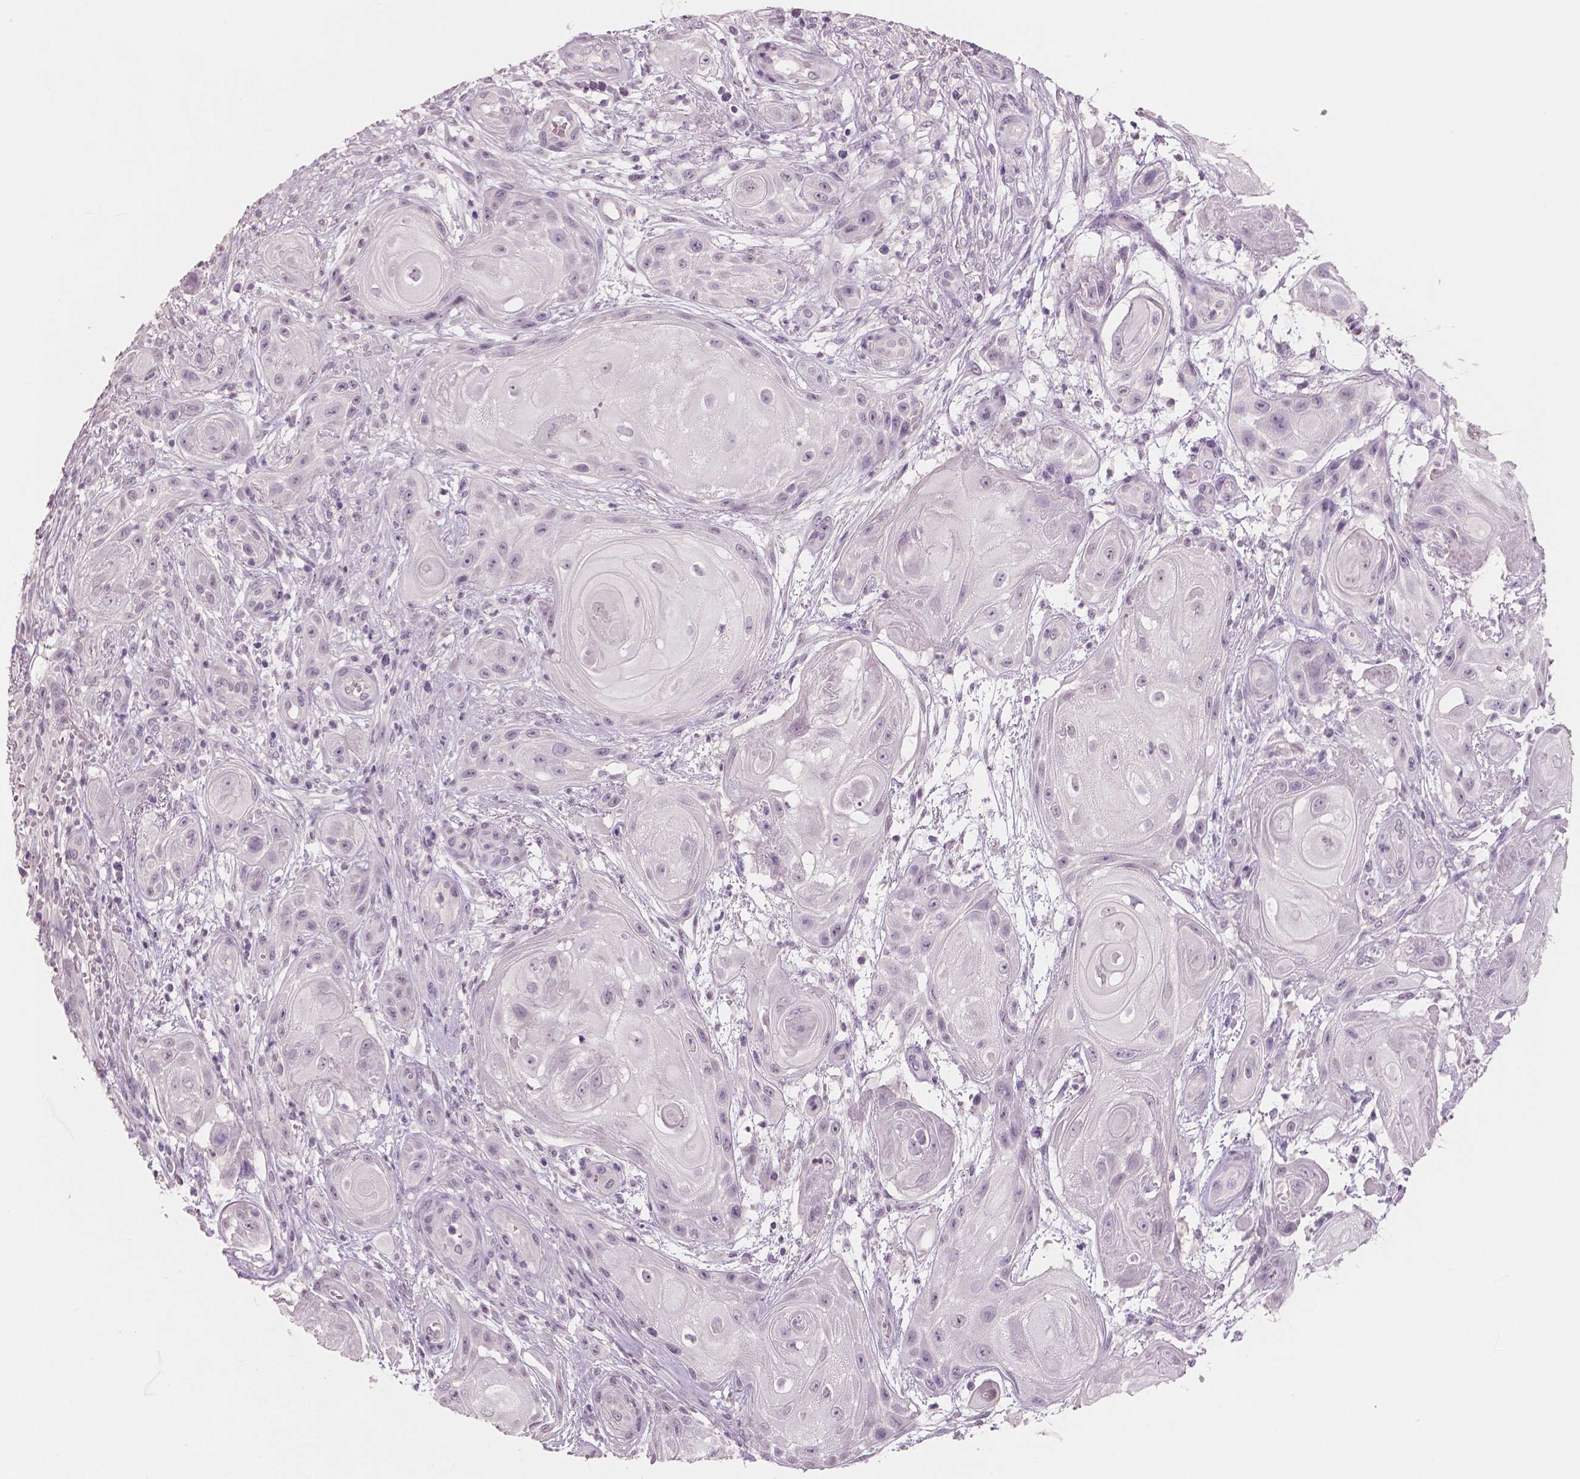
{"staining": {"intensity": "negative", "quantity": "none", "location": "none"}, "tissue": "skin cancer", "cell_type": "Tumor cells", "image_type": "cancer", "snomed": [{"axis": "morphology", "description": "Squamous cell carcinoma, NOS"}, {"axis": "topography", "description": "Skin"}], "caption": "High power microscopy image of an IHC image of squamous cell carcinoma (skin), revealing no significant expression in tumor cells.", "gene": "NECAB1", "patient": {"sex": "male", "age": 62}}